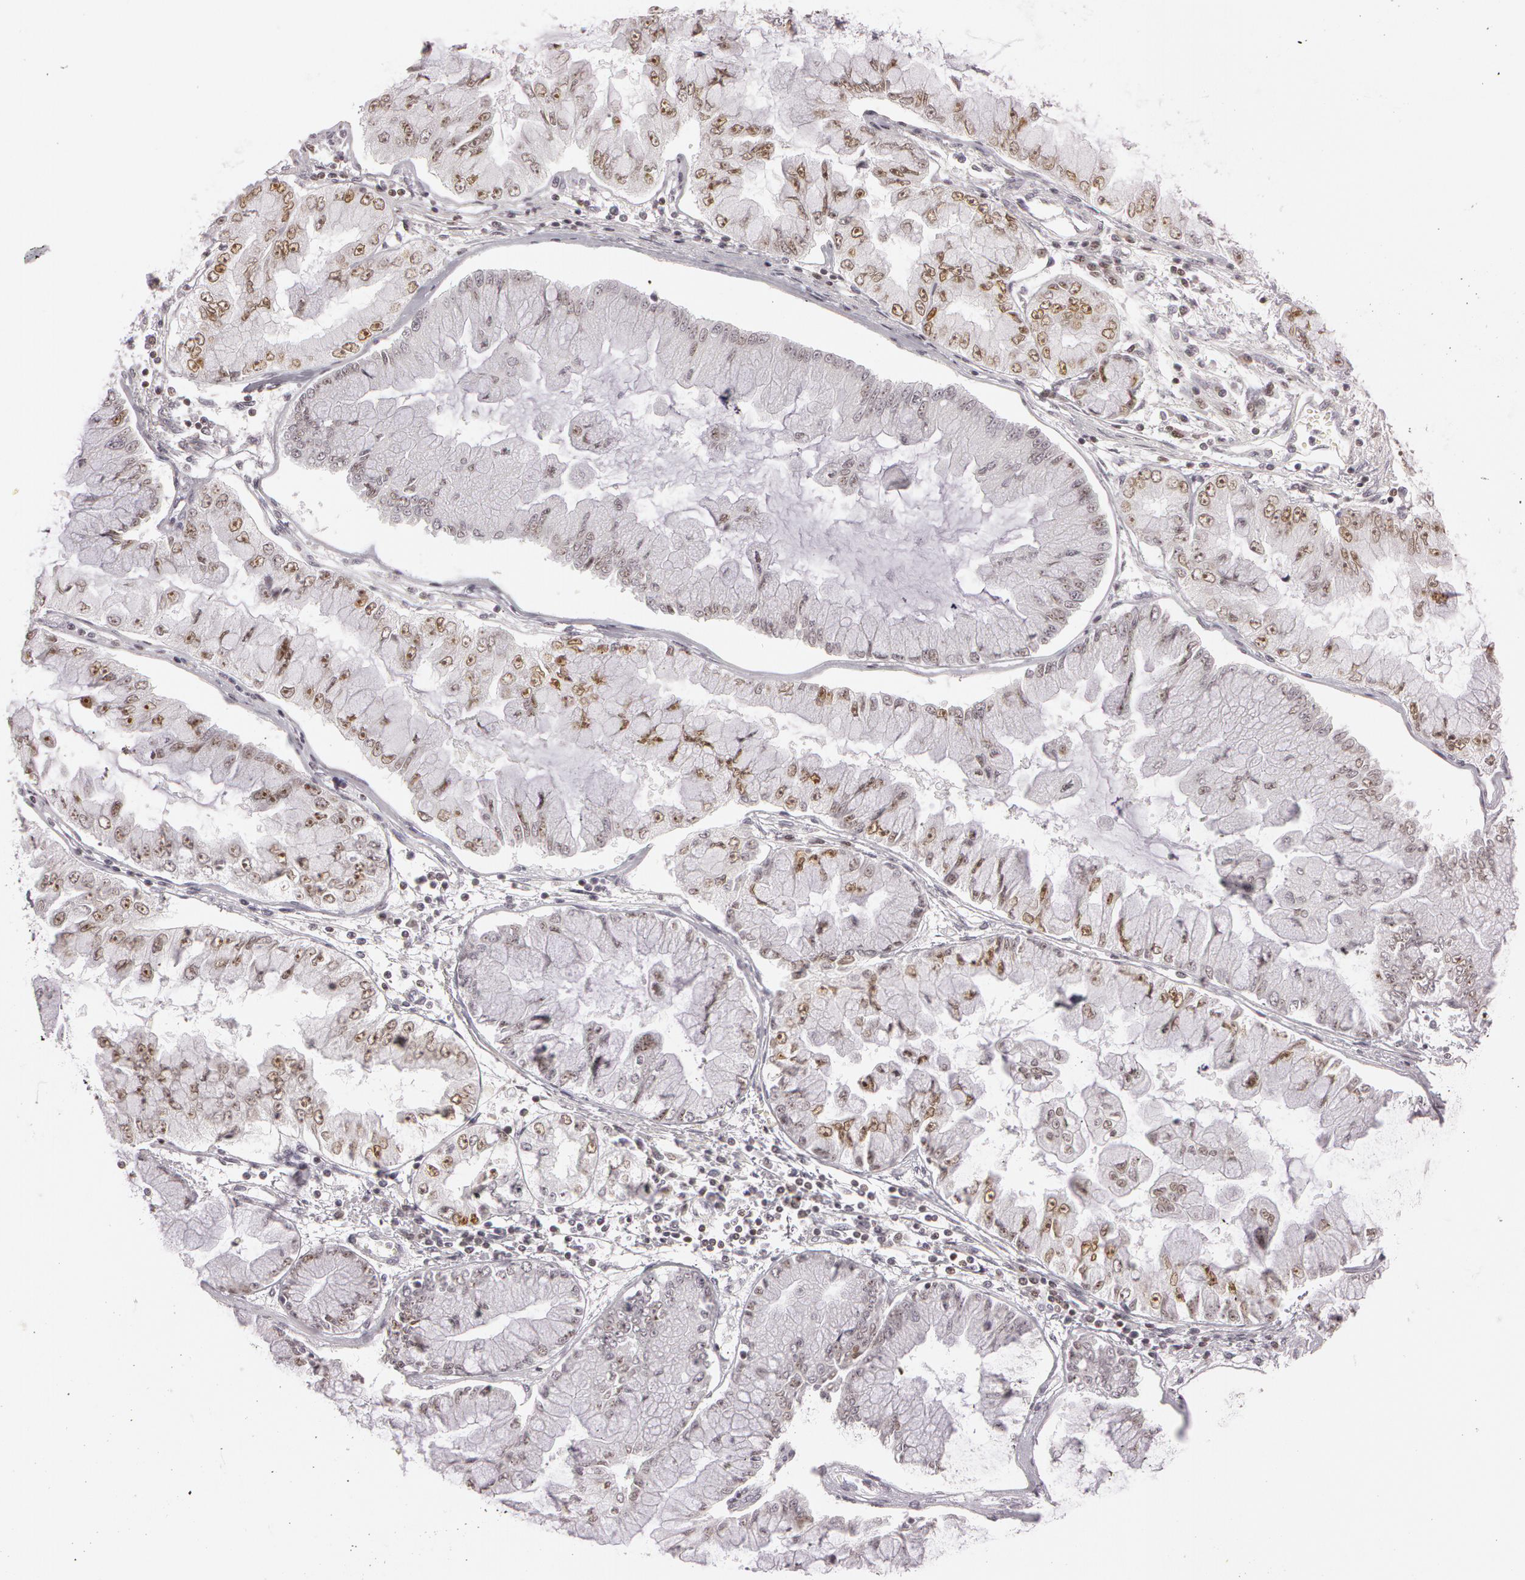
{"staining": {"intensity": "moderate", "quantity": ">75%", "location": "nuclear"}, "tissue": "liver cancer", "cell_type": "Tumor cells", "image_type": "cancer", "snomed": [{"axis": "morphology", "description": "Cholangiocarcinoma"}, {"axis": "topography", "description": "Liver"}], "caption": "Liver cancer (cholangiocarcinoma) stained with a protein marker demonstrates moderate staining in tumor cells.", "gene": "FBL", "patient": {"sex": "female", "age": 79}}